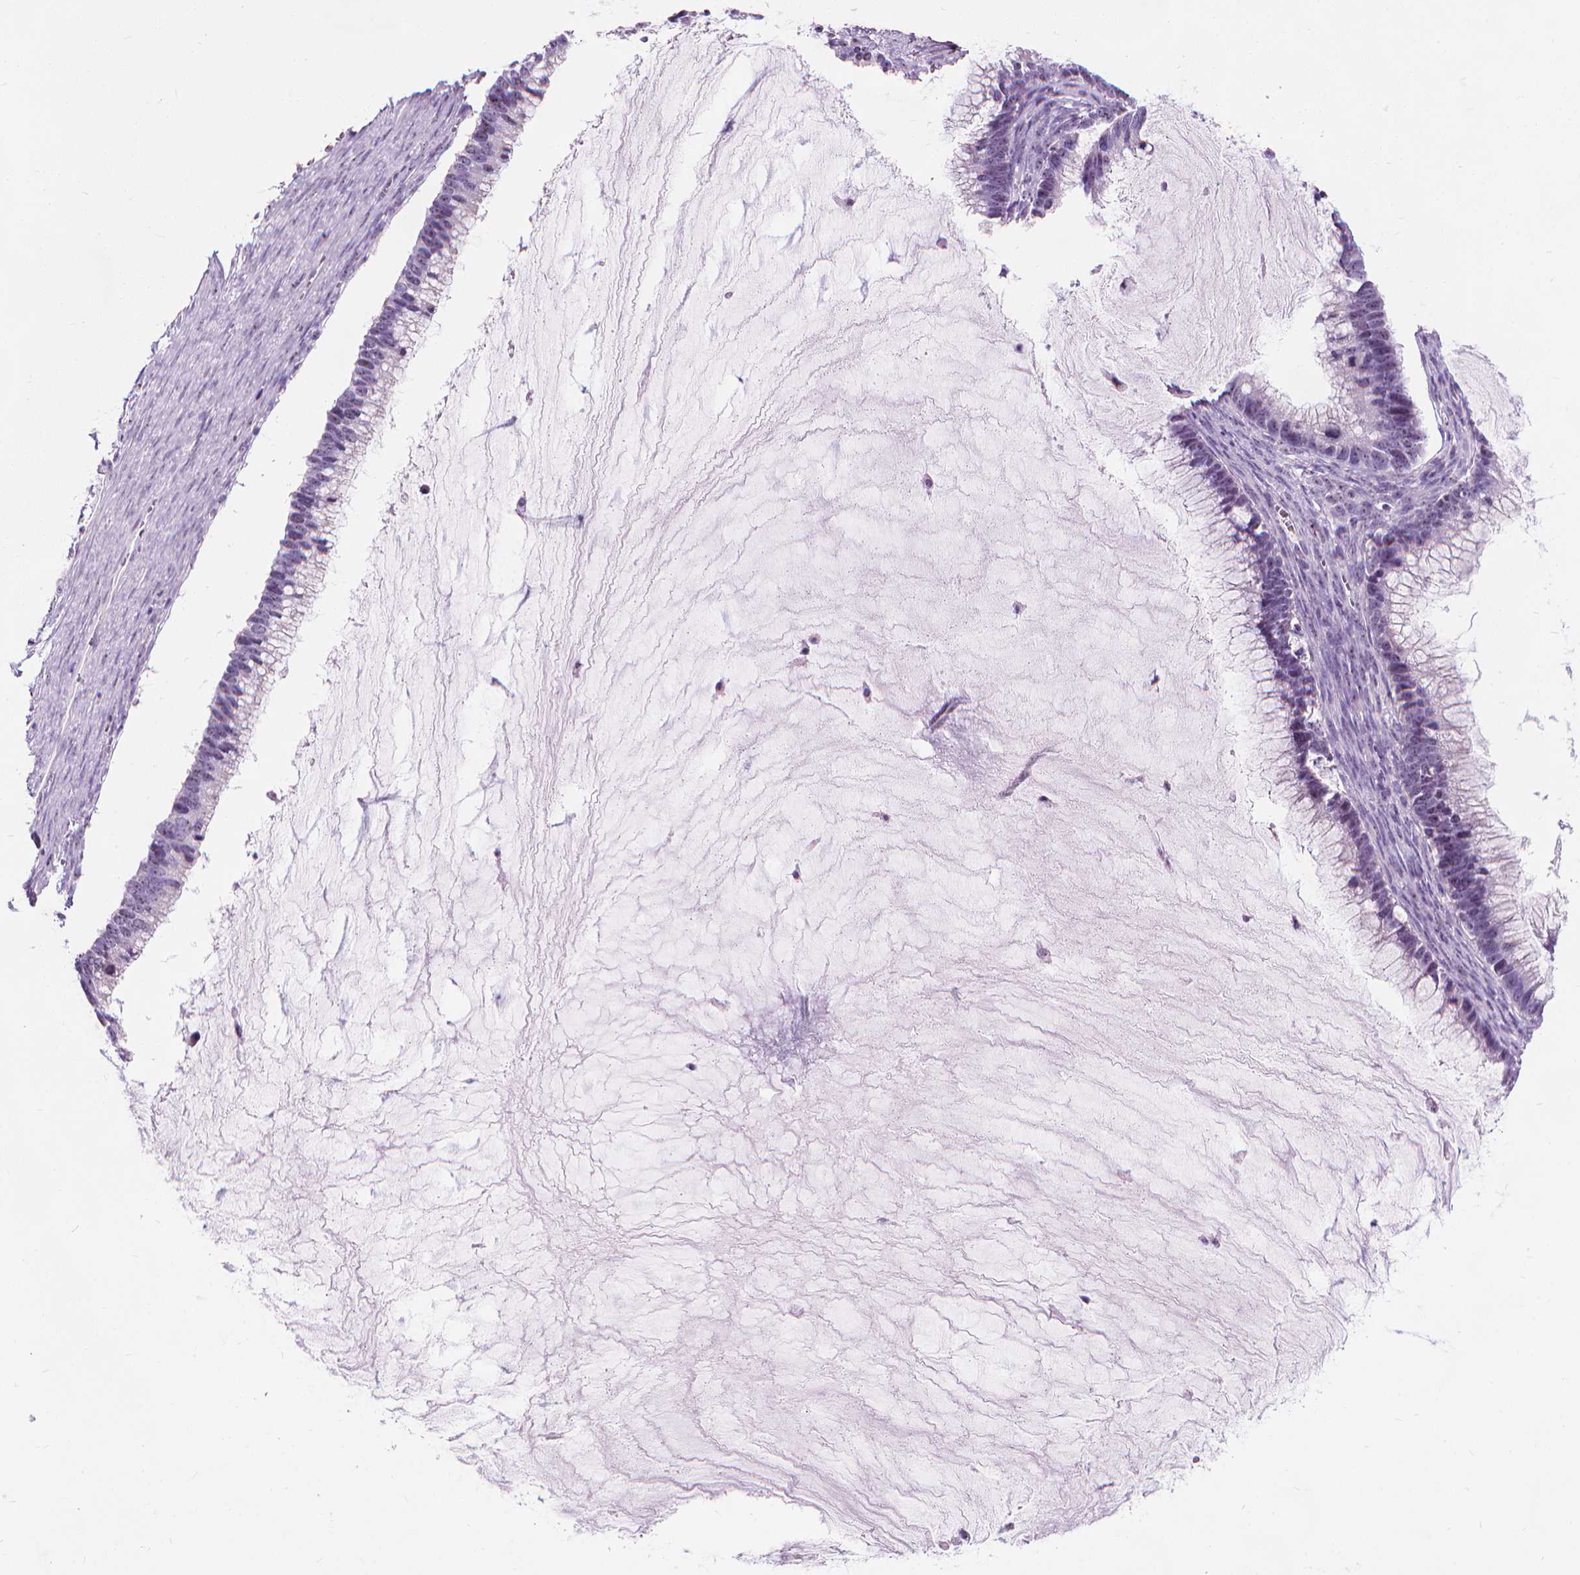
{"staining": {"intensity": "weak", "quantity": "<25%", "location": "nuclear"}, "tissue": "ovarian cancer", "cell_type": "Tumor cells", "image_type": "cancer", "snomed": [{"axis": "morphology", "description": "Cystadenocarcinoma, mucinous, NOS"}, {"axis": "topography", "description": "Ovary"}], "caption": "Immunohistochemistry (IHC) image of neoplastic tissue: human ovarian cancer (mucinous cystadenocarcinoma) stained with DAB displays no significant protein expression in tumor cells.", "gene": "NOL7", "patient": {"sex": "female", "age": 38}}